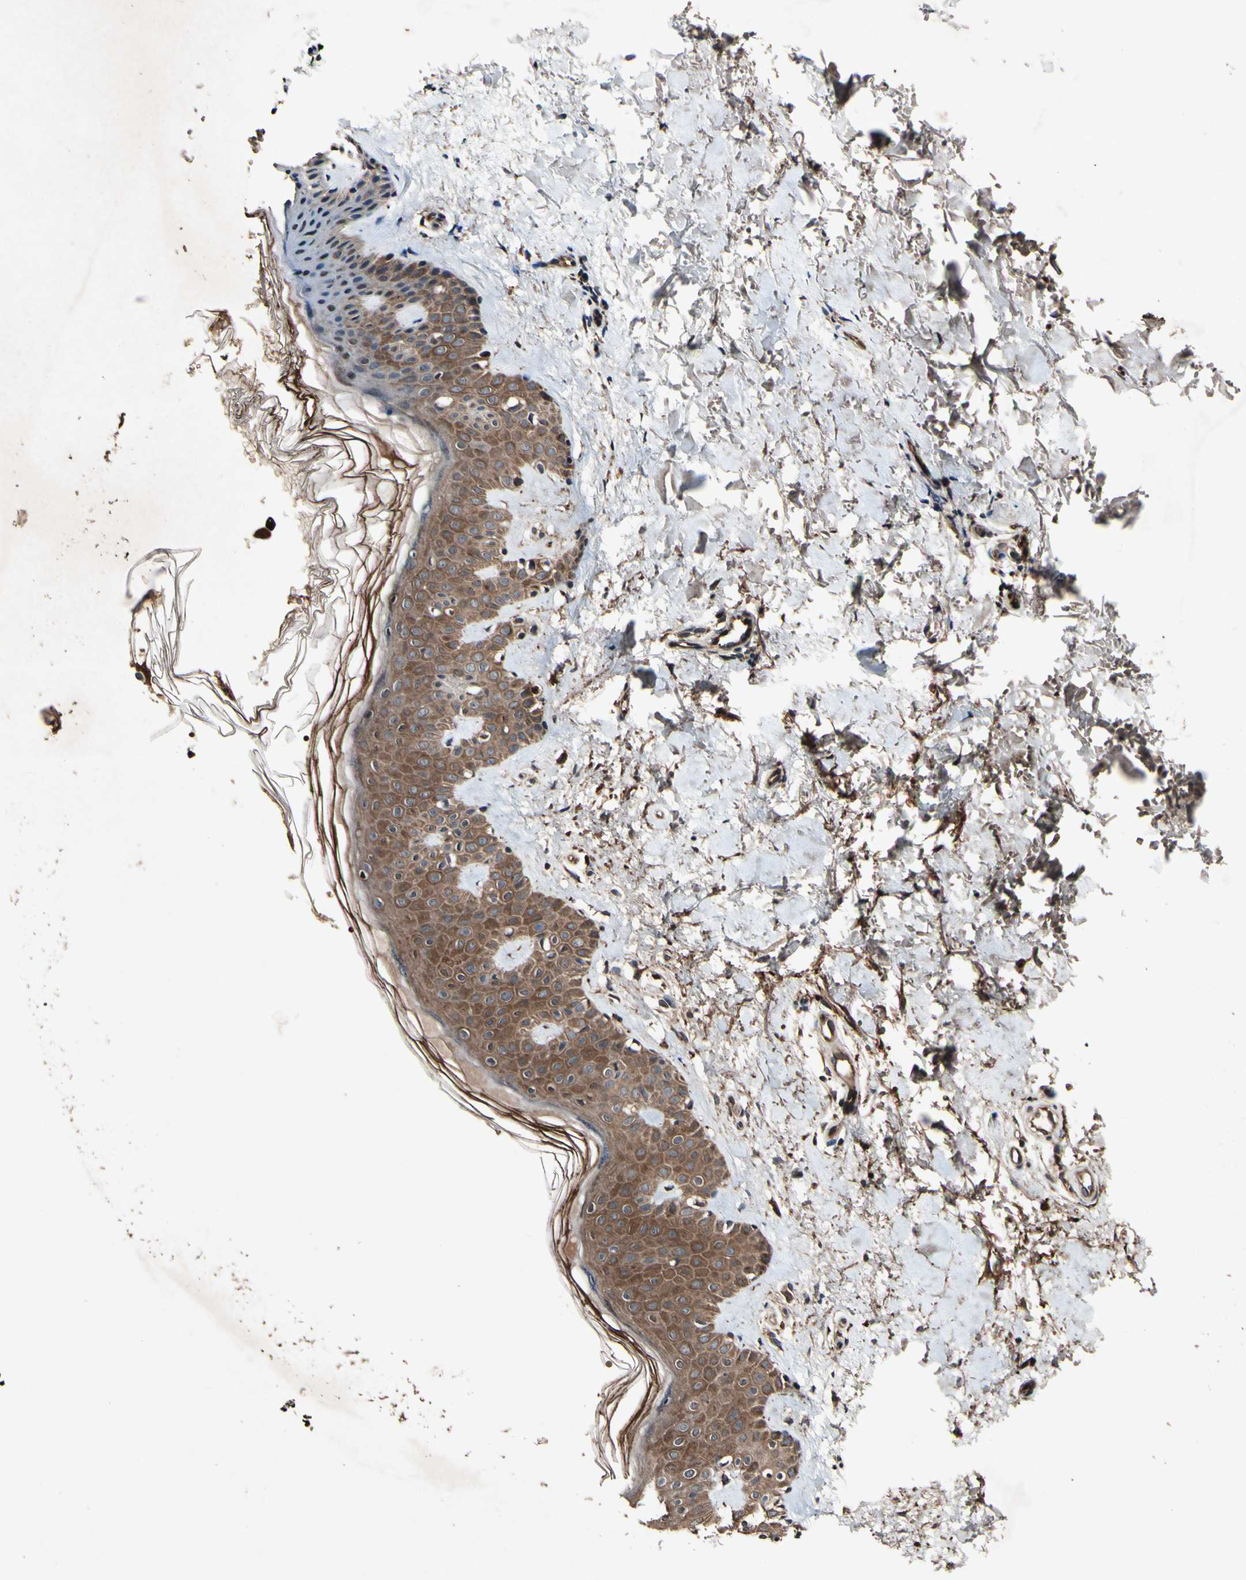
{"staining": {"intensity": "weak", "quantity": ">75%", "location": "cytoplasmic/membranous"}, "tissue": "skin", "cell_type": "Fibroblasts", "image_type": "normal", "snomed": [{"axis": "morphology", "description": "Normal tissue, NOS"}, {"axis": "topography", "description": "Skin"}], "caption": "High-magnification brightfield microscopy of unremarkable skin stained with DAB (brown) and counterstained with hematoxylin (blue). fibroblasts exhibit weak cytoplasmic/membranous staining is appreciated in about>75% of cells.", "gene": "PLAT", "patient": {"sex": "male", "age": 67}}